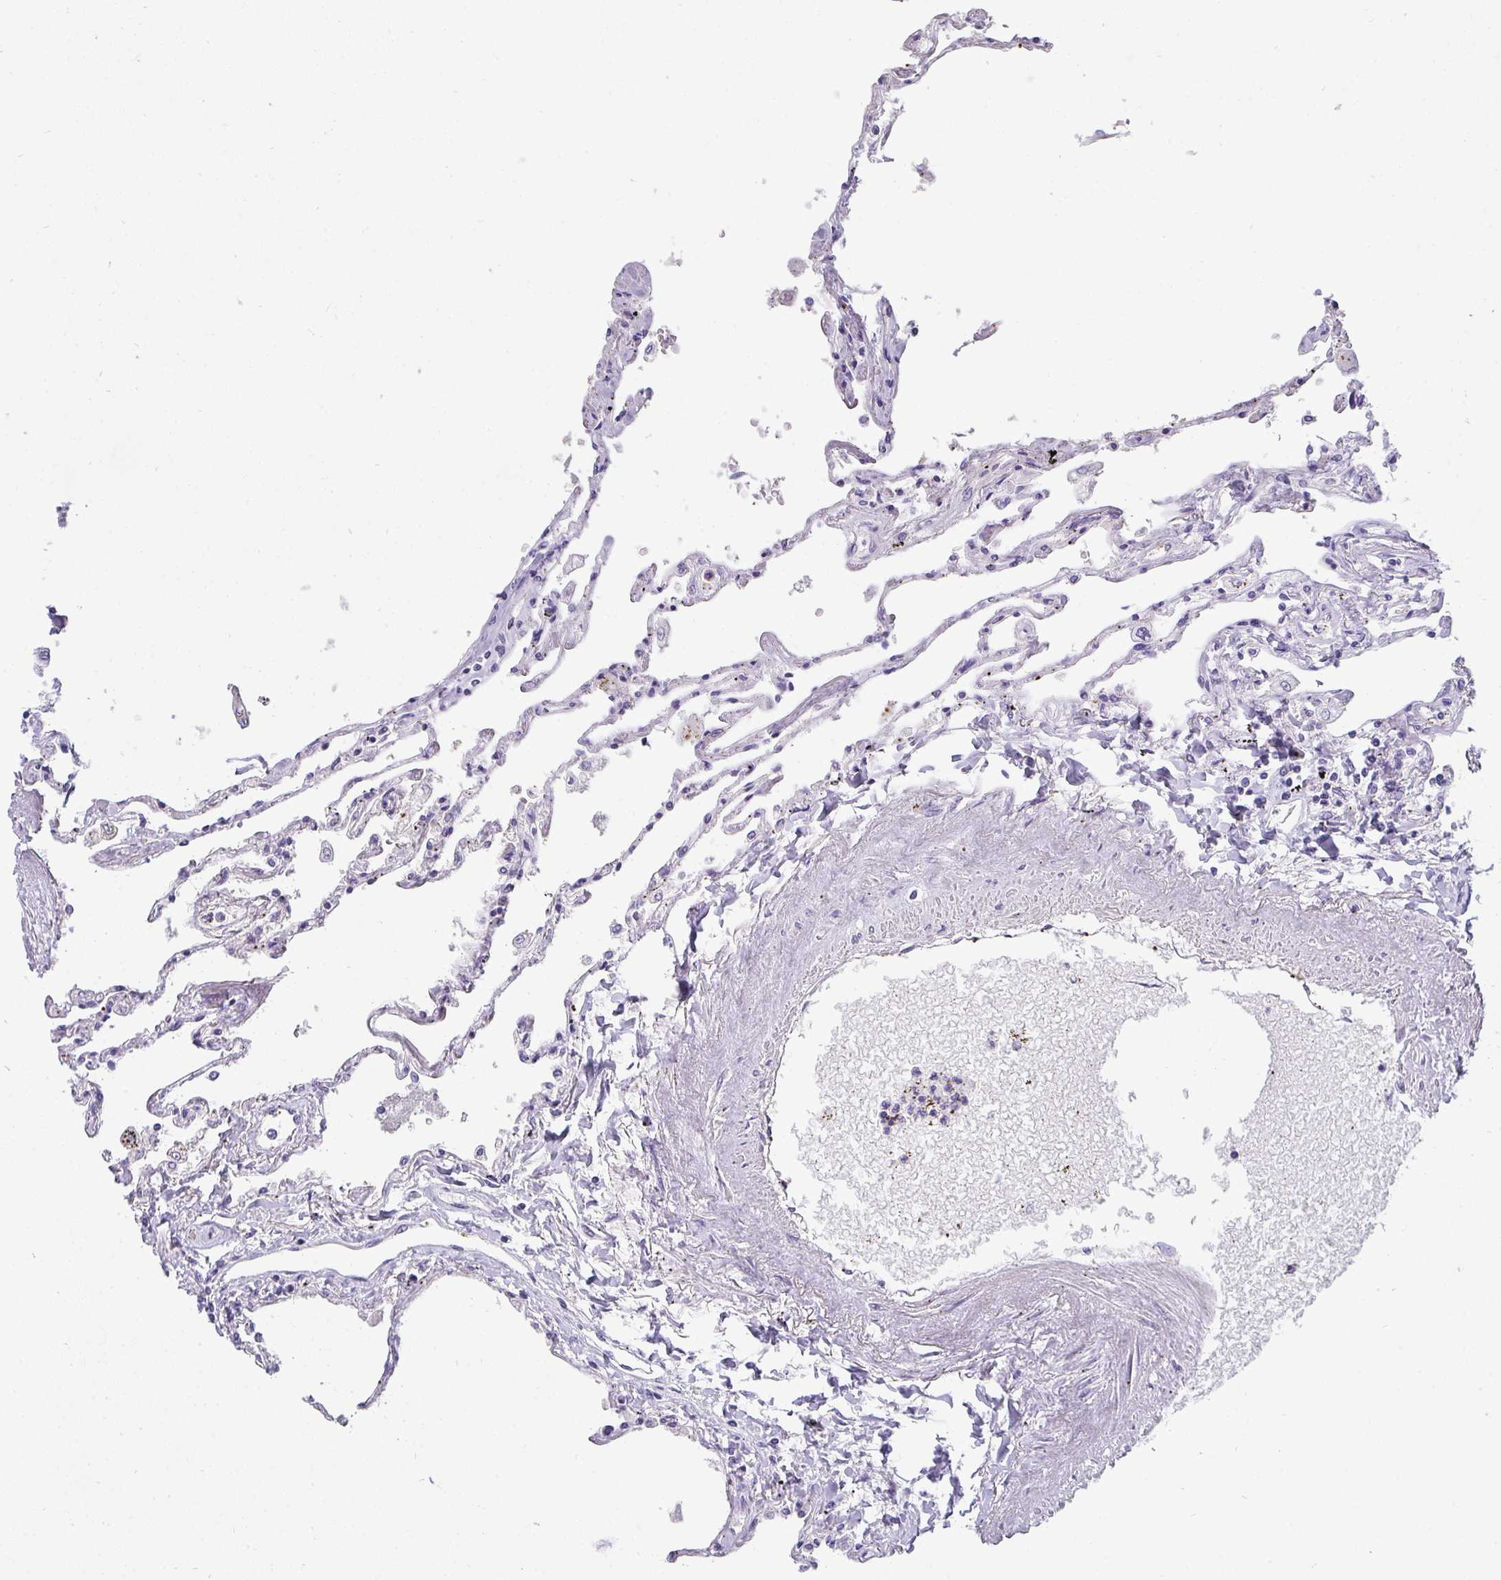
{"staining": {"intensity": "negative", "quantity": "none", "location": "none"}, "tissue": "lung", "cell_type": "Alveolar cells", "image_type": "normal", "snomed": [{"axis": "morphology", "description": "Normal tissue, NOS"}, {"axis": "topography", "description": "Lung"}], "caption": "Lung stained for a protein using immunohistochemistry shows no expression alveolar cells.", "gene": "AK5", "patient": {"sex": "female", "age": 67}}